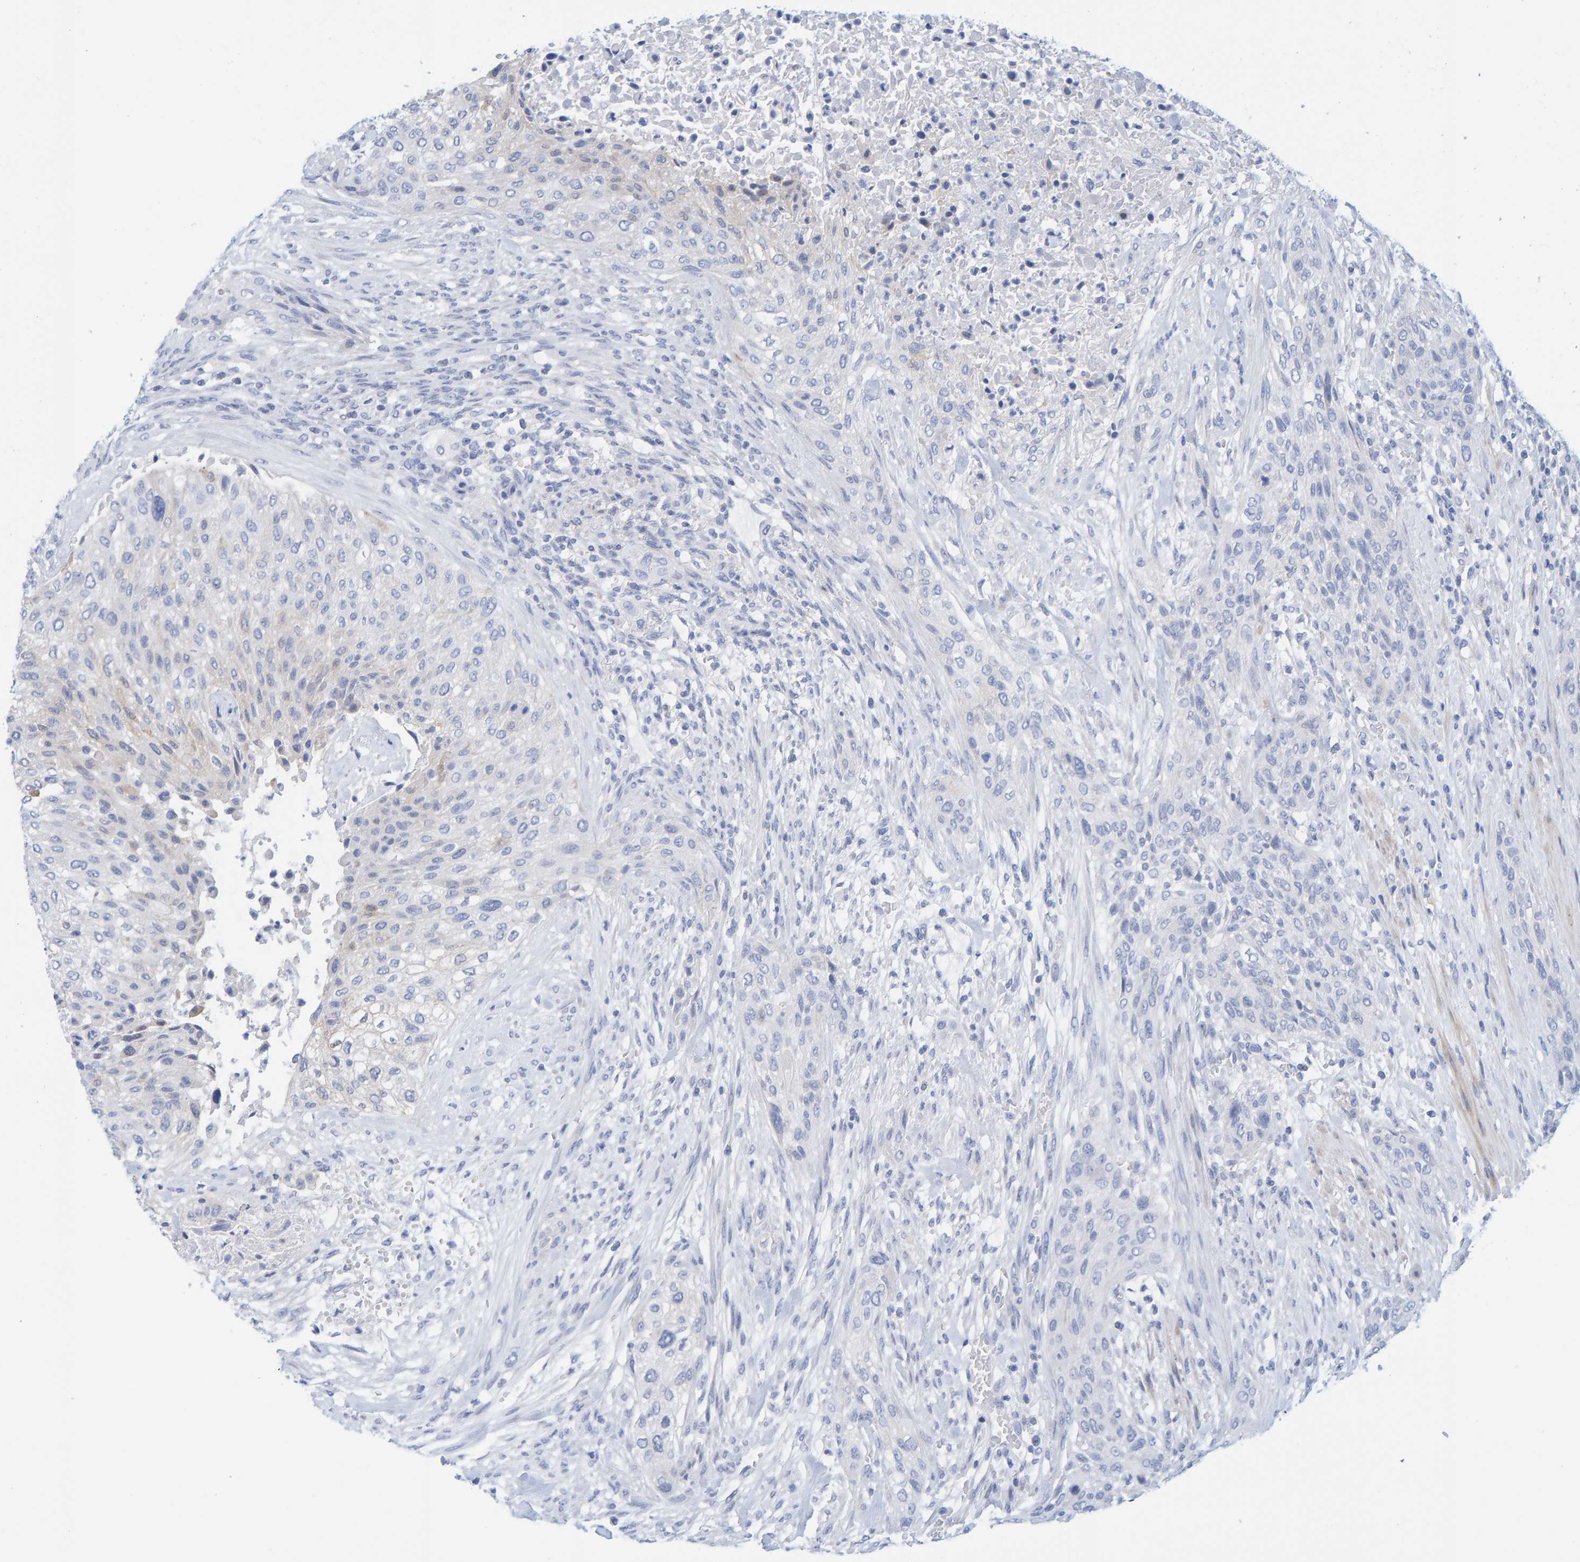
{"staining": {"intensity": "negative", "quantity": "none", "location": "none"}, "tissue": "urothelial cancer", "cell_type": "Tumor cells", "image_type": "cancer", "snomed": [{"axis": "morphology", "description": "Urothelial carcinoma, Low grade"}, {"axis": "morphology", "description": "Urothelial carcinoma, High grade"}, {"axis": "topography", "description": "Urinary bladder"}], "caption": "Tumor cells are negative for protein expression in human high-grade urothelial carcinoma.", "gene": "KLHL11", "patient": {"sex": "male", "age": 35}}